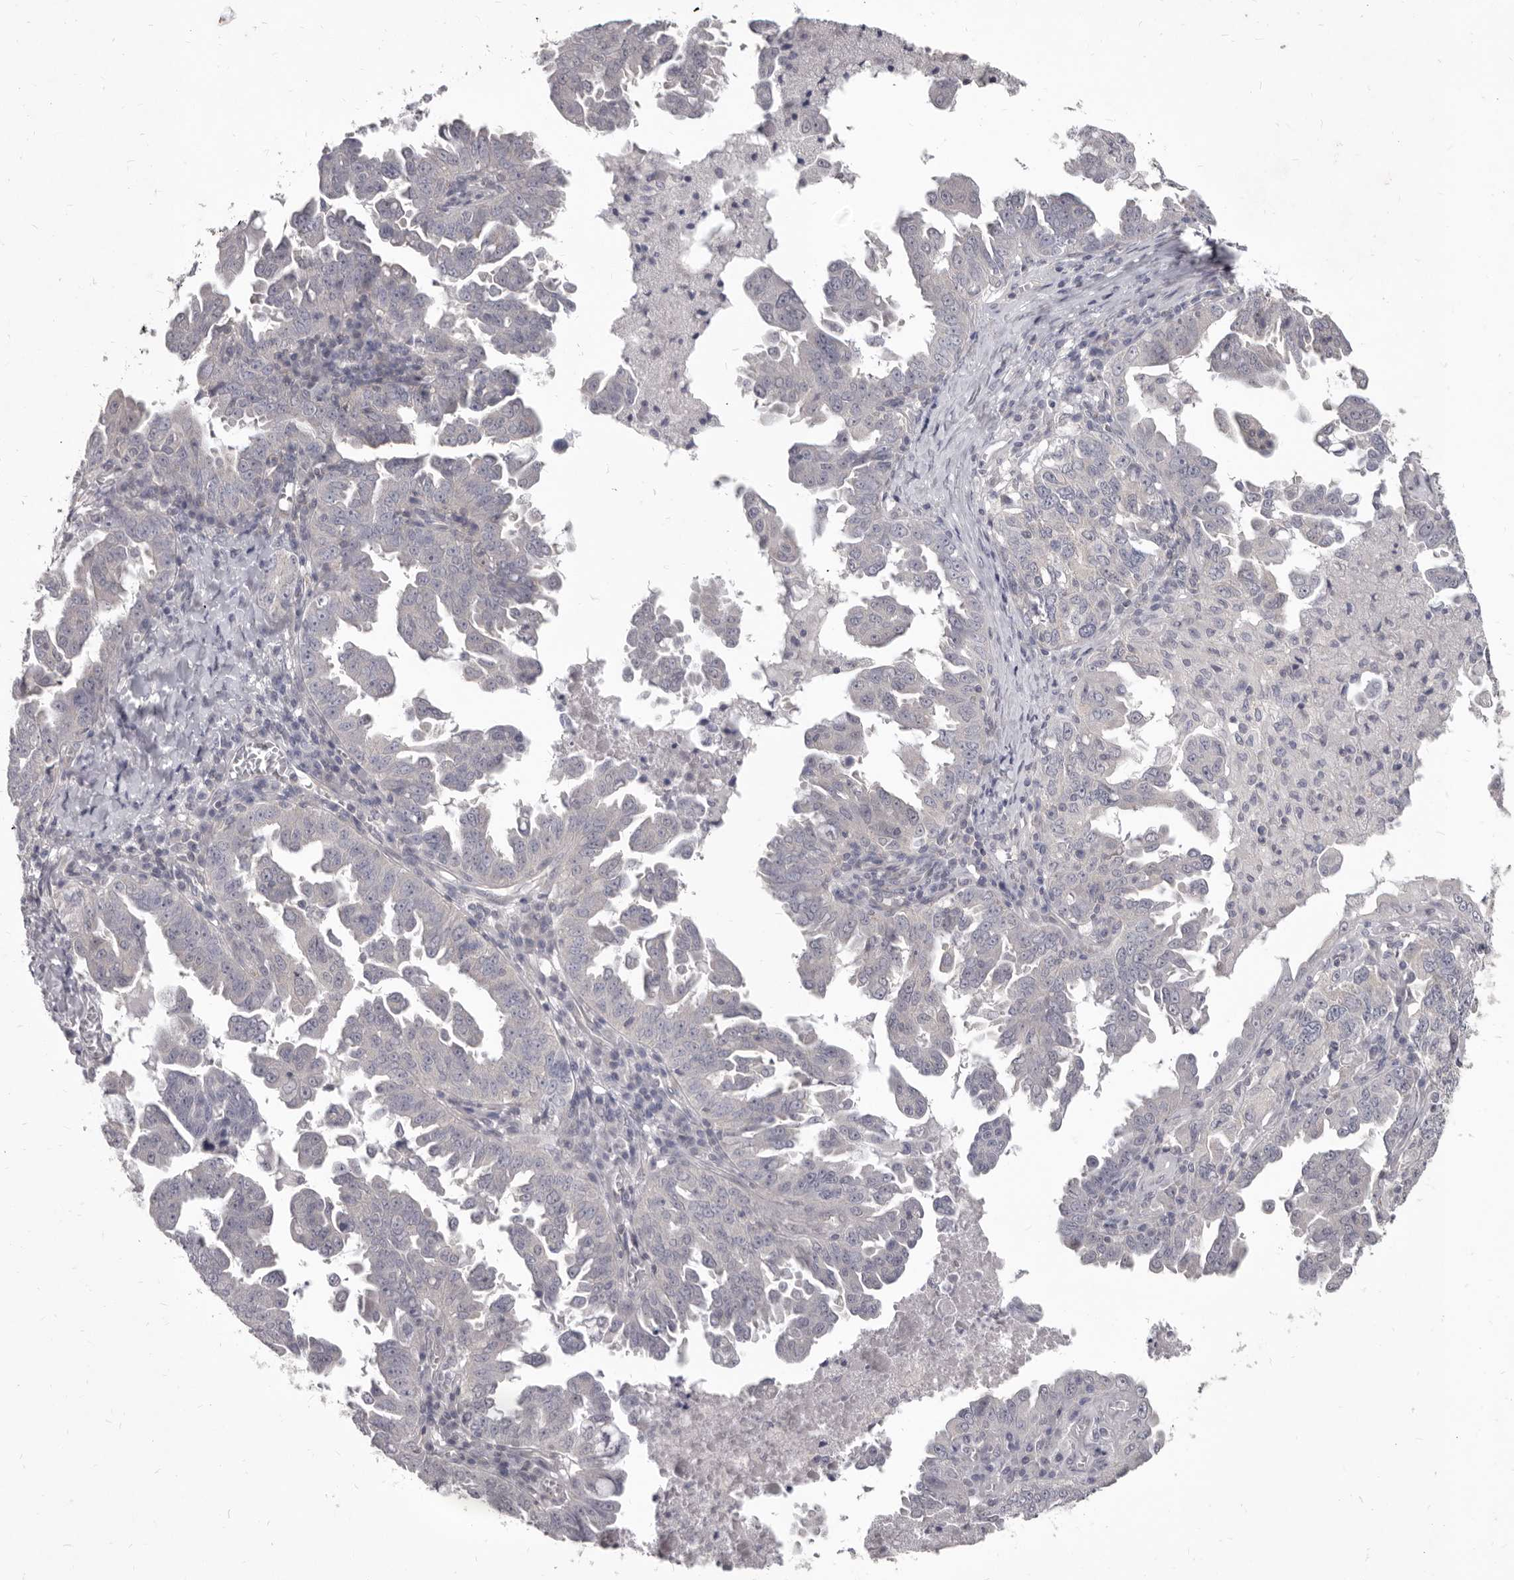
{"staining": {"intensity": "negative", "quantity": "none", "location": "none"}, "tissue": "ovarian cancer", "cell_type": "Tumor cells", "image_type": "cancer", "snomed": [{"axis": "morphology", "description": "Carcinoma, endometroid"}, {"axis": "topography", "description": "Ovary"}], "caption": "Endometroid carcinoma (ovarian) stained for a protein using immunohistochemistry displays no positivity tumor cells.", "gene": "GSK3B", "patient": {"sex": "female", "age": 62}}